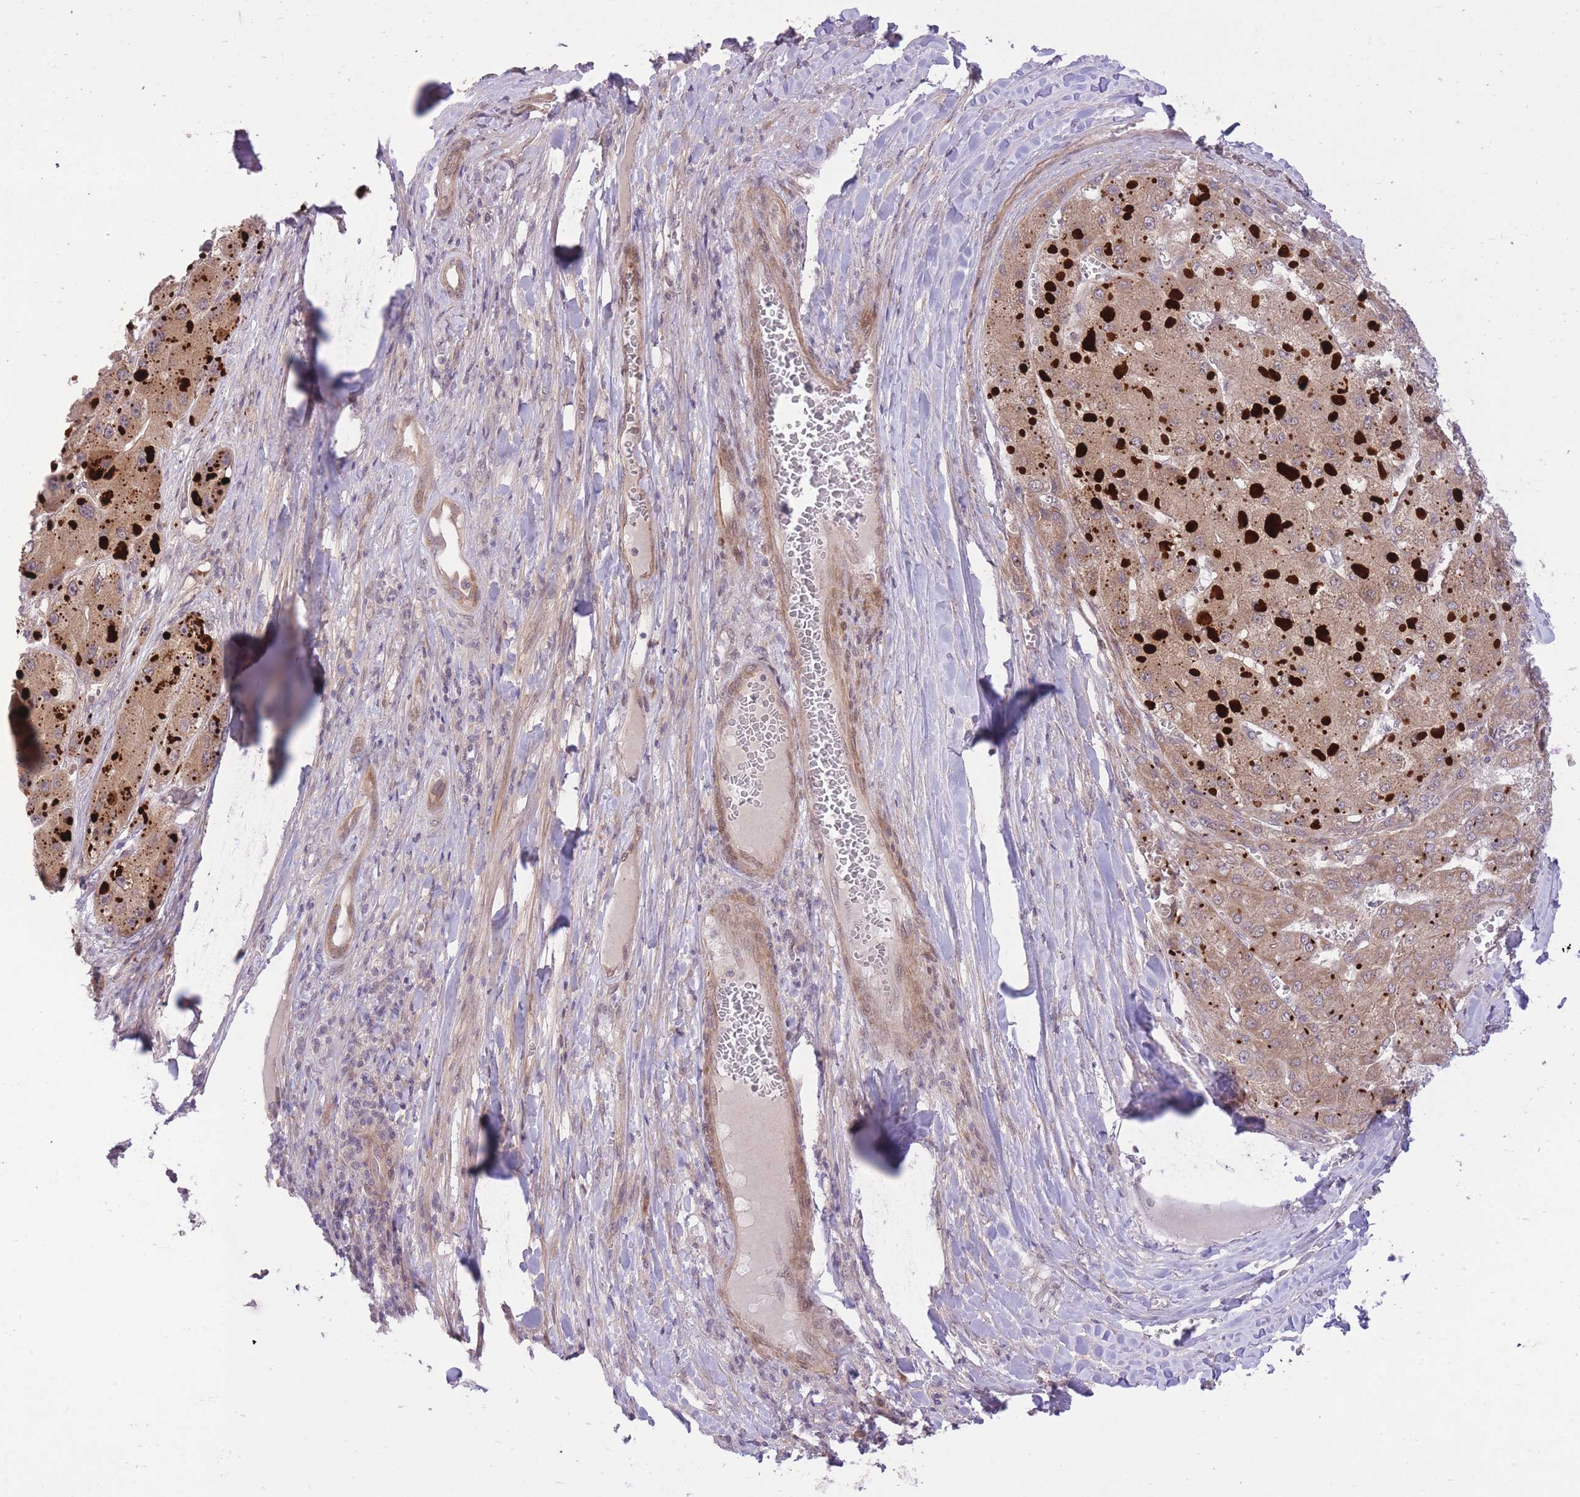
{"staining": {"intensity": "moderate", "quantity": ">75%", "location": "cytoplasmic/membranous"}, "tissue": "liver cancer", "cell_type": "Tumor cells", "image_type": "cancer", "snomed": [{"axis": "morphology", "description": "Carcinoma, Hepatocellular, NOS"}, {"axis": "topography", "description": "Liver"}], "caption": "The photomicrograph exhibits staining of liver cancer (hepatocellular carcinoma), revealing moderate cytoplasmic/membranous protein staining (brown color) within tumor cells.", "gene": "ELOA2", "patient": {"sex": "female", "age": 73}}